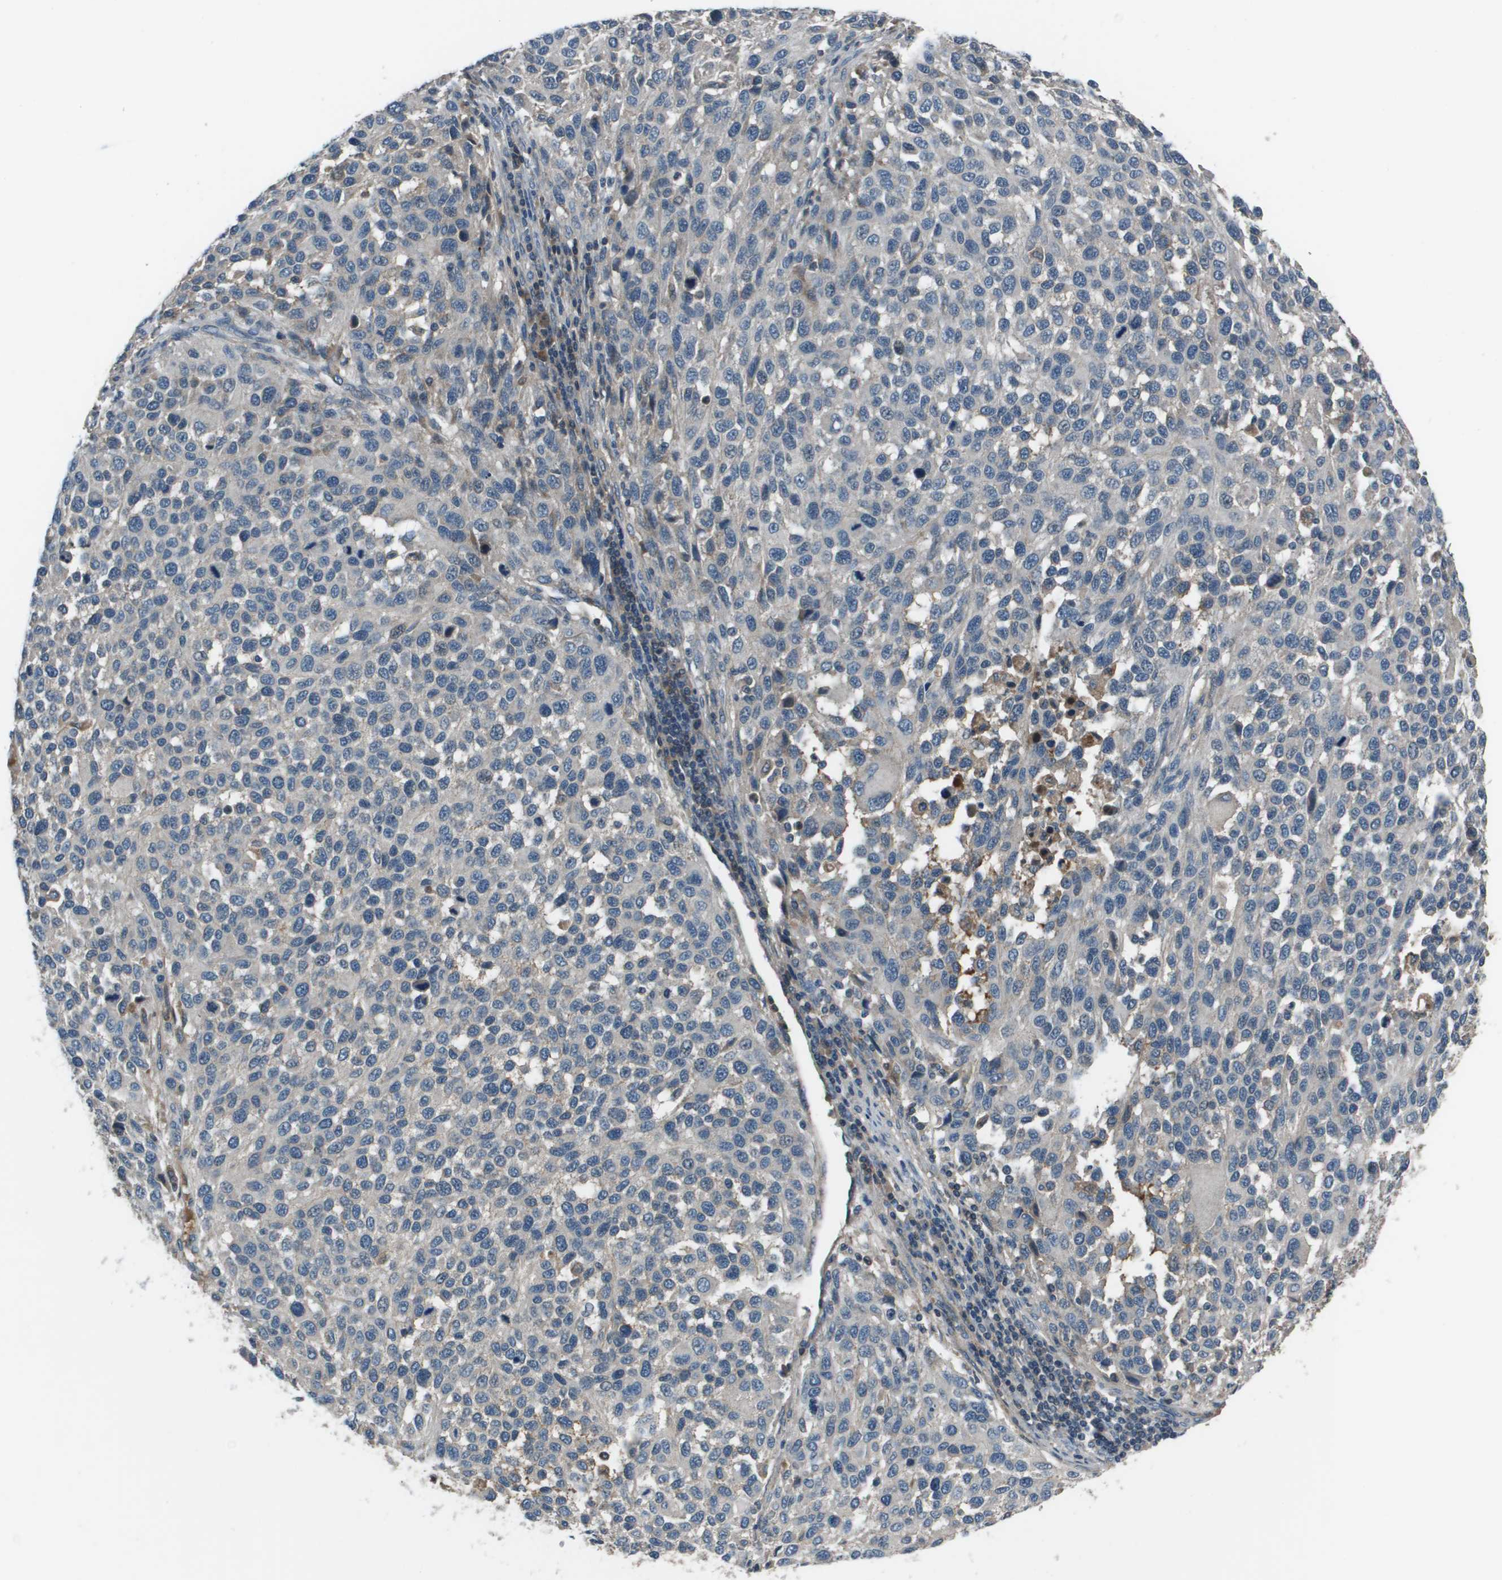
{"staining": {"intensity": "negative", "quantity": "none", "location": "none"}, "tissue": "melanoma", "cell_type": "Tumor cells", "image_type": "cancer", "snomed": [{"axis": "morphology", "description": "Malignant melanoma, Metastatic site"}, {"axis": "topography", "description": "Lymph node"}], "caption": "Protein analysis of malignant melanoma (metastatic site) displays no significant expression in tumor cells.", "gene": "PCOLCE", "patient": {"sex": "male", "age": 61}}